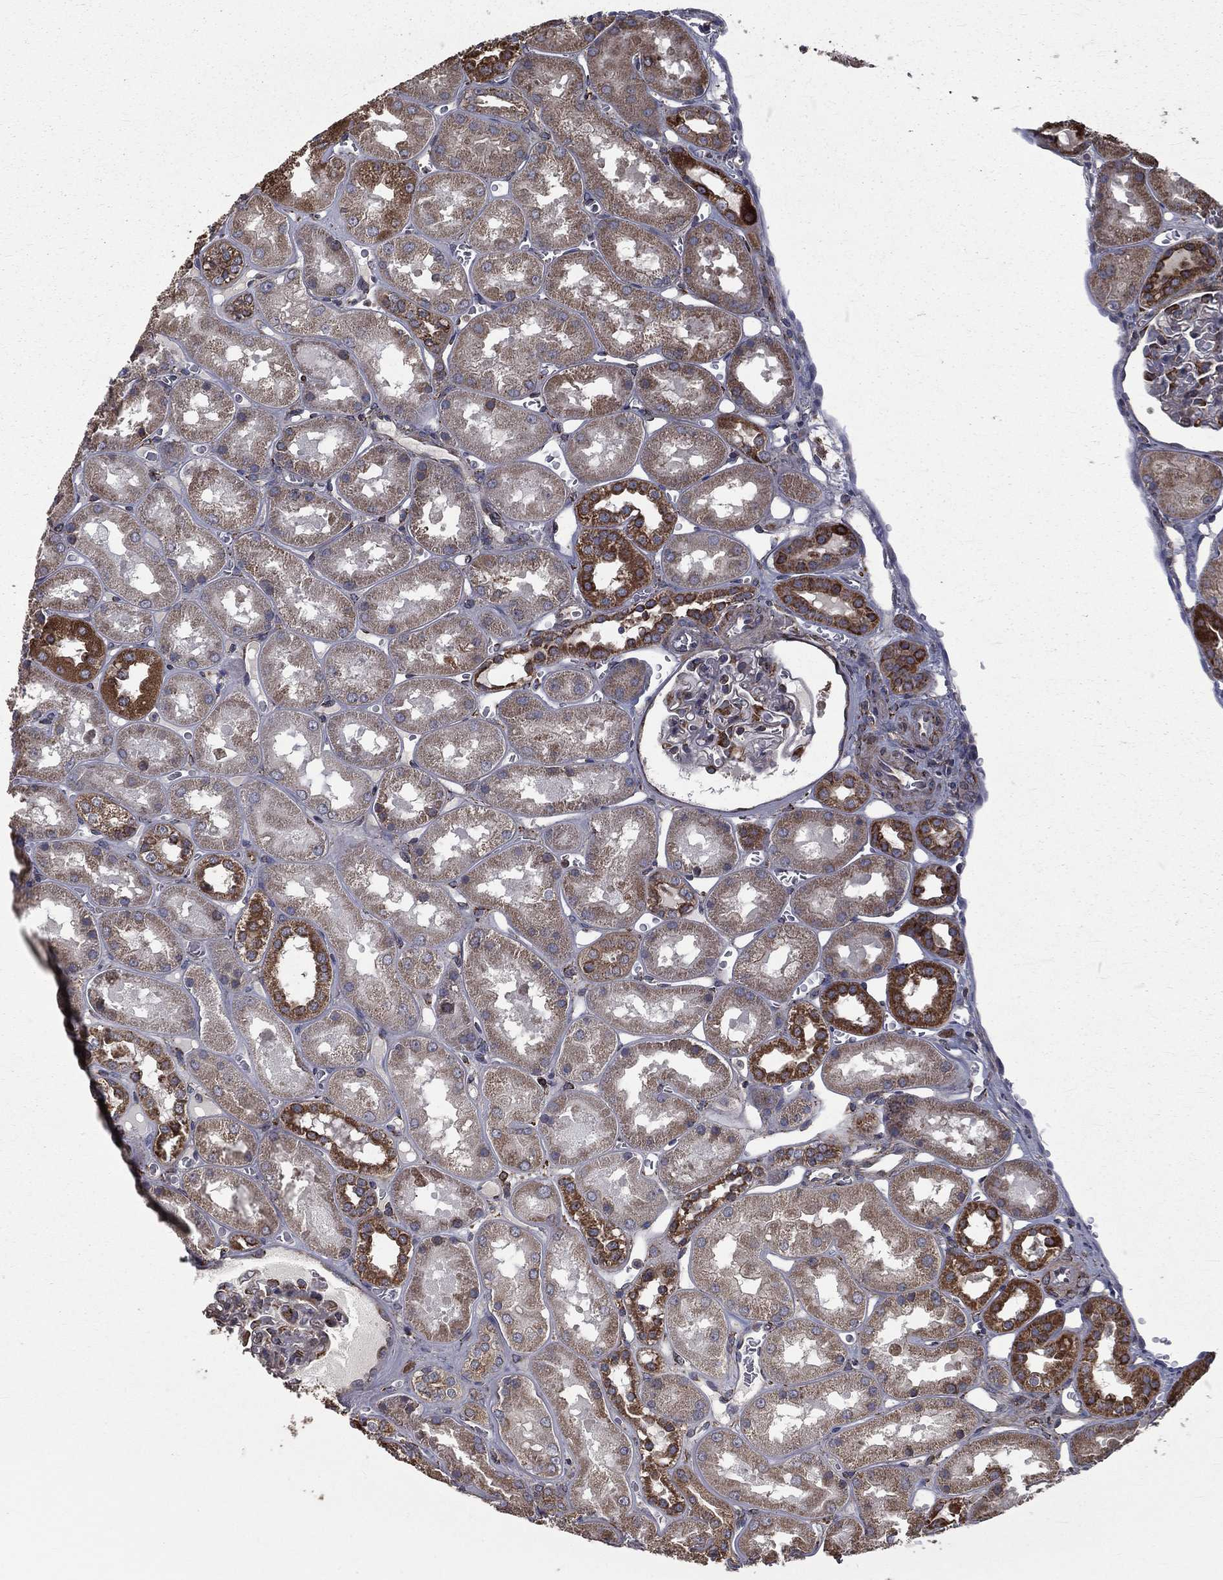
{"staining": {"intensity": "strong", "quantity": "<25%", "location": "cytoplasmic/membranous"}, "tissue": "kidney", "cell_type": "Cells in glomeruli", "image_type": "normal", "snomed": [{"axis": "morphology", "description": "Normal tissue, NOS"}, {"axis": "topography", "description": "Kidney"}], "caption": "Immunohistochemistry (IHC) (DAB (3,3'-diaminobenzidine)) staining of benign kidney shows strong cytoplasmic/membranous protein expression in about <25% of cells in glomeruli.", "gene": "OLFML1", "patient": {"sex": "male", "age": 73}}